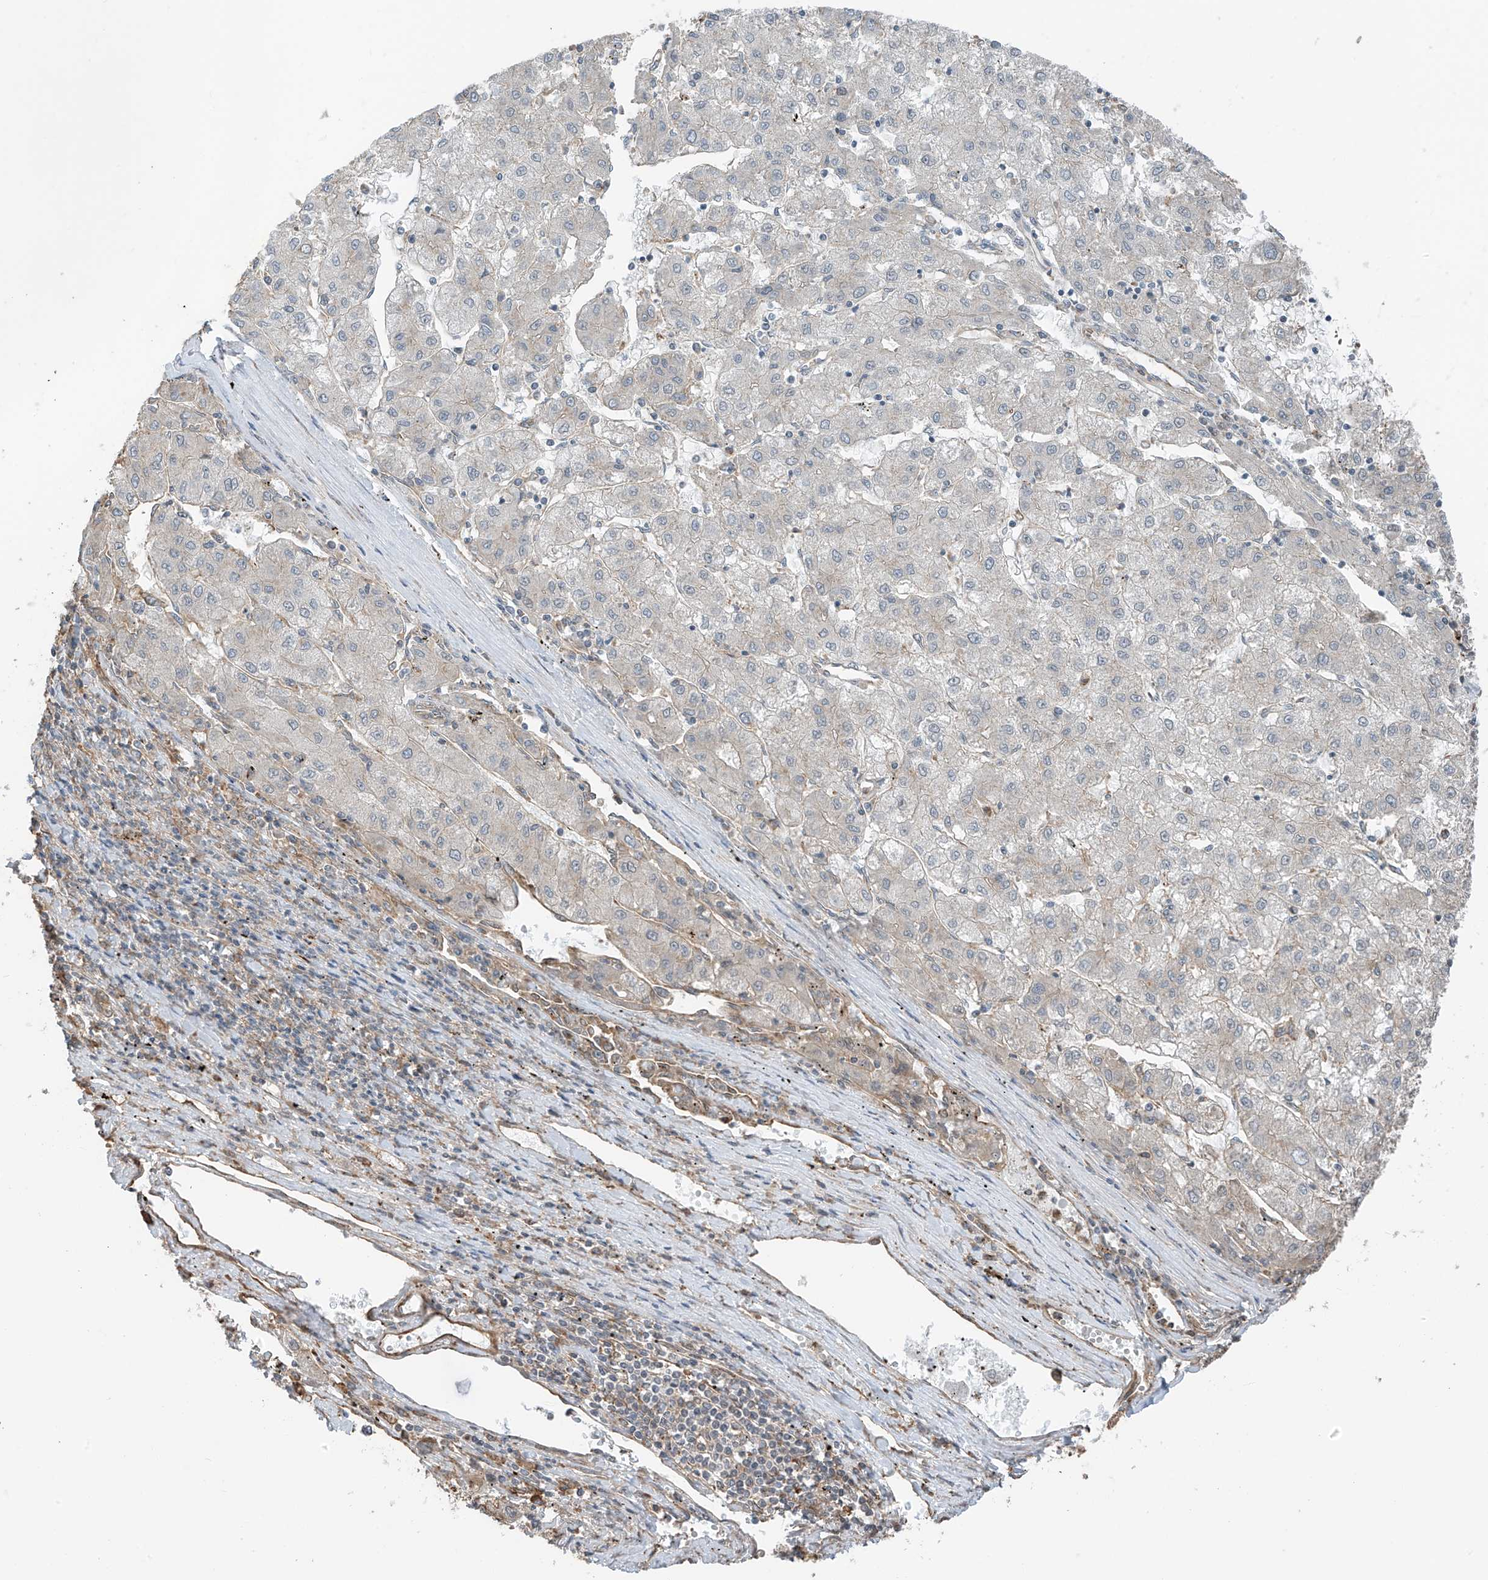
{"staining": {"intensity": "negative", "quantity": "none", "location": "none"}, "tissue": "liver cancer", "cell_type": "Tumor cells", "image_type": "cancer", "snomed": [{"axis": "morphology", "description": "Carcinoma, Hepatocellular, NOS"}, {"axis": "topography", "description": "Liver"}], "caption": "Hepatocellular carcinoma (liver) was stained to show a protein in brown. There is no significant staining in tumor cells. (DAB immunohistochemistry (IHC), high magnification).", "gene": "ZNF189", "patient": {"sex": "male", "age": 72}}